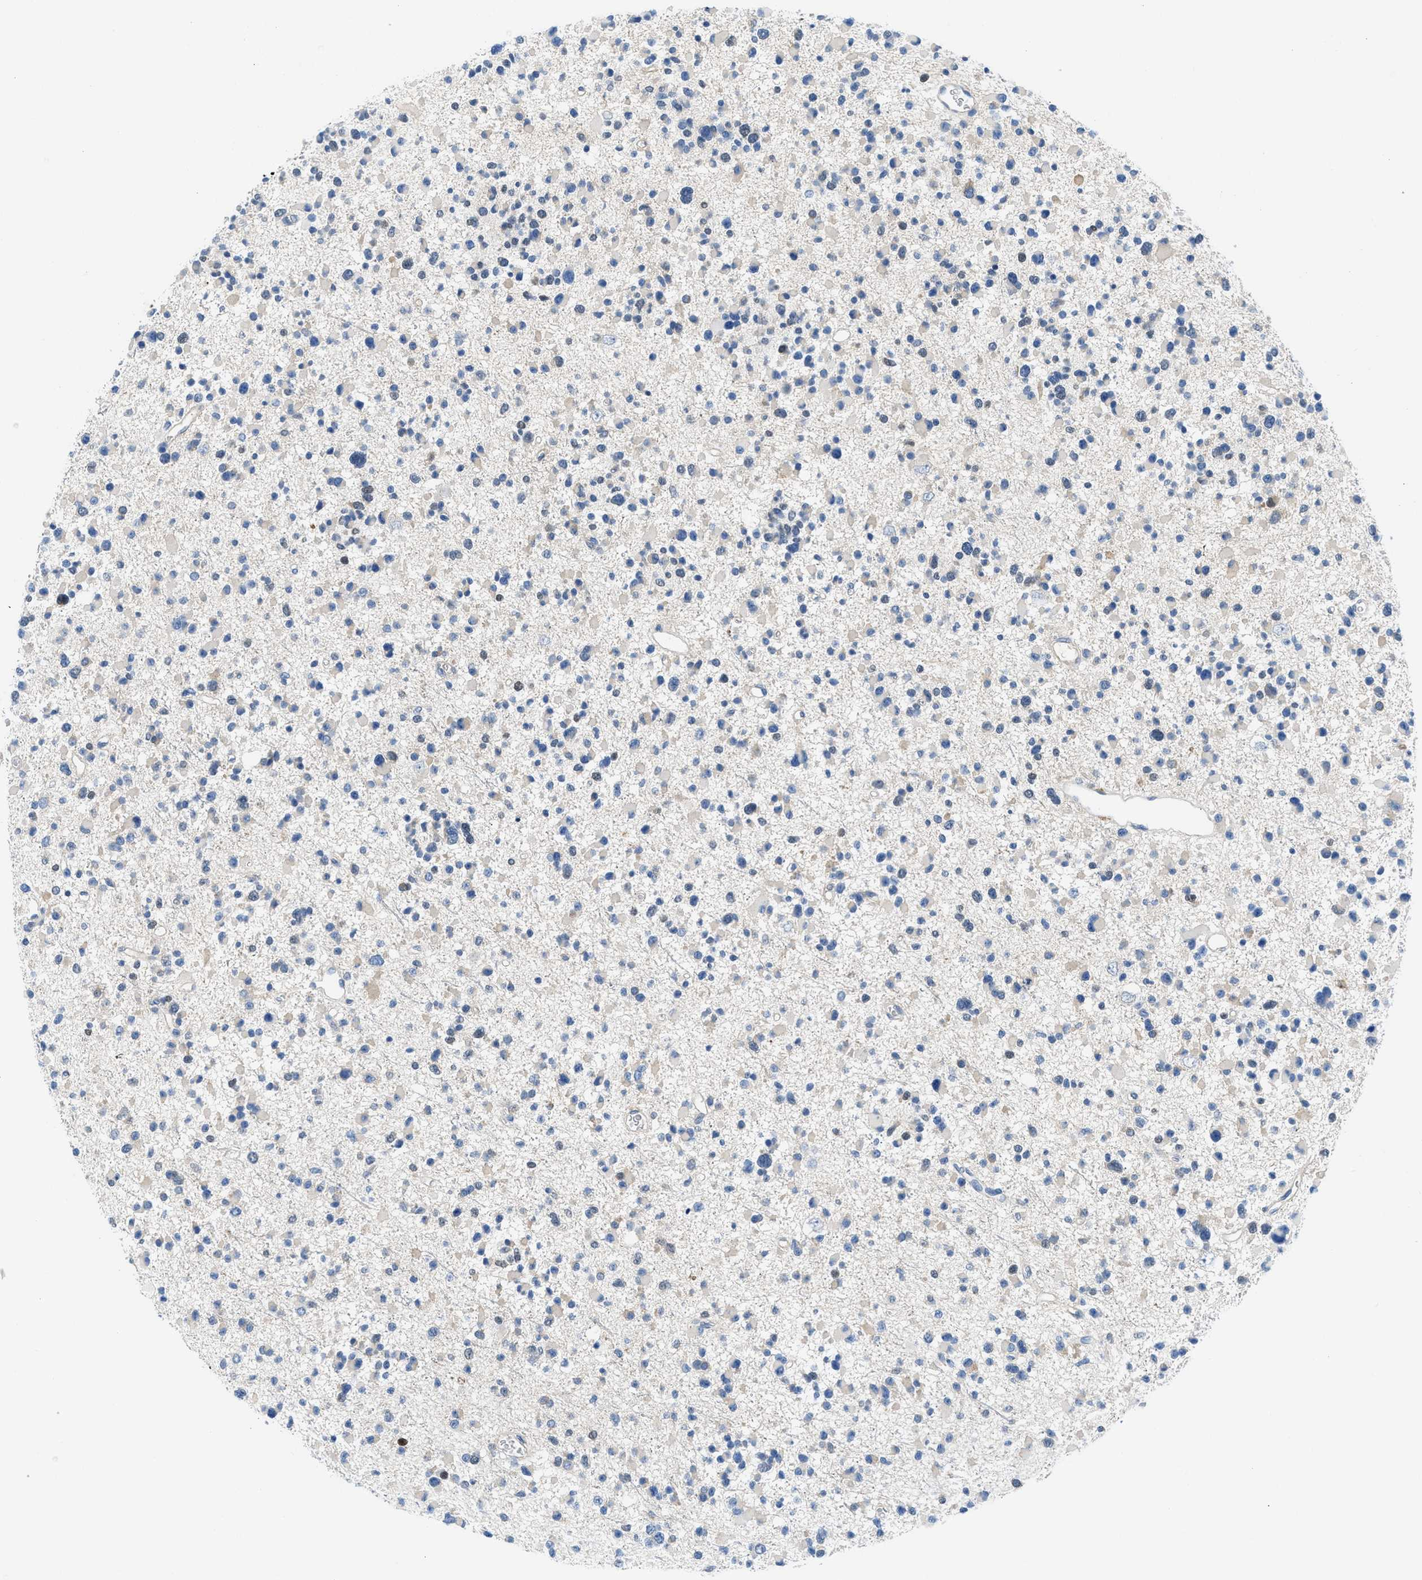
{"staining": {"intensity": "negative", "quantity": "none", "location": "none"}, "tissue": "glioma", "cell_type": "Tumor cells", "image_type": "cancer", "snomed": [{"axis": "morphology", "description": "Glioma, malignant, Low grade"}, {"axis": "topography", "description": "Brain"}], "caption": "Tumor cells are negative for brown protein staining in glioma. (IHC, brightfield microscopy, high magnification).", "gene": "BNC2", "patient": {"sex": "female", "age": 22}}